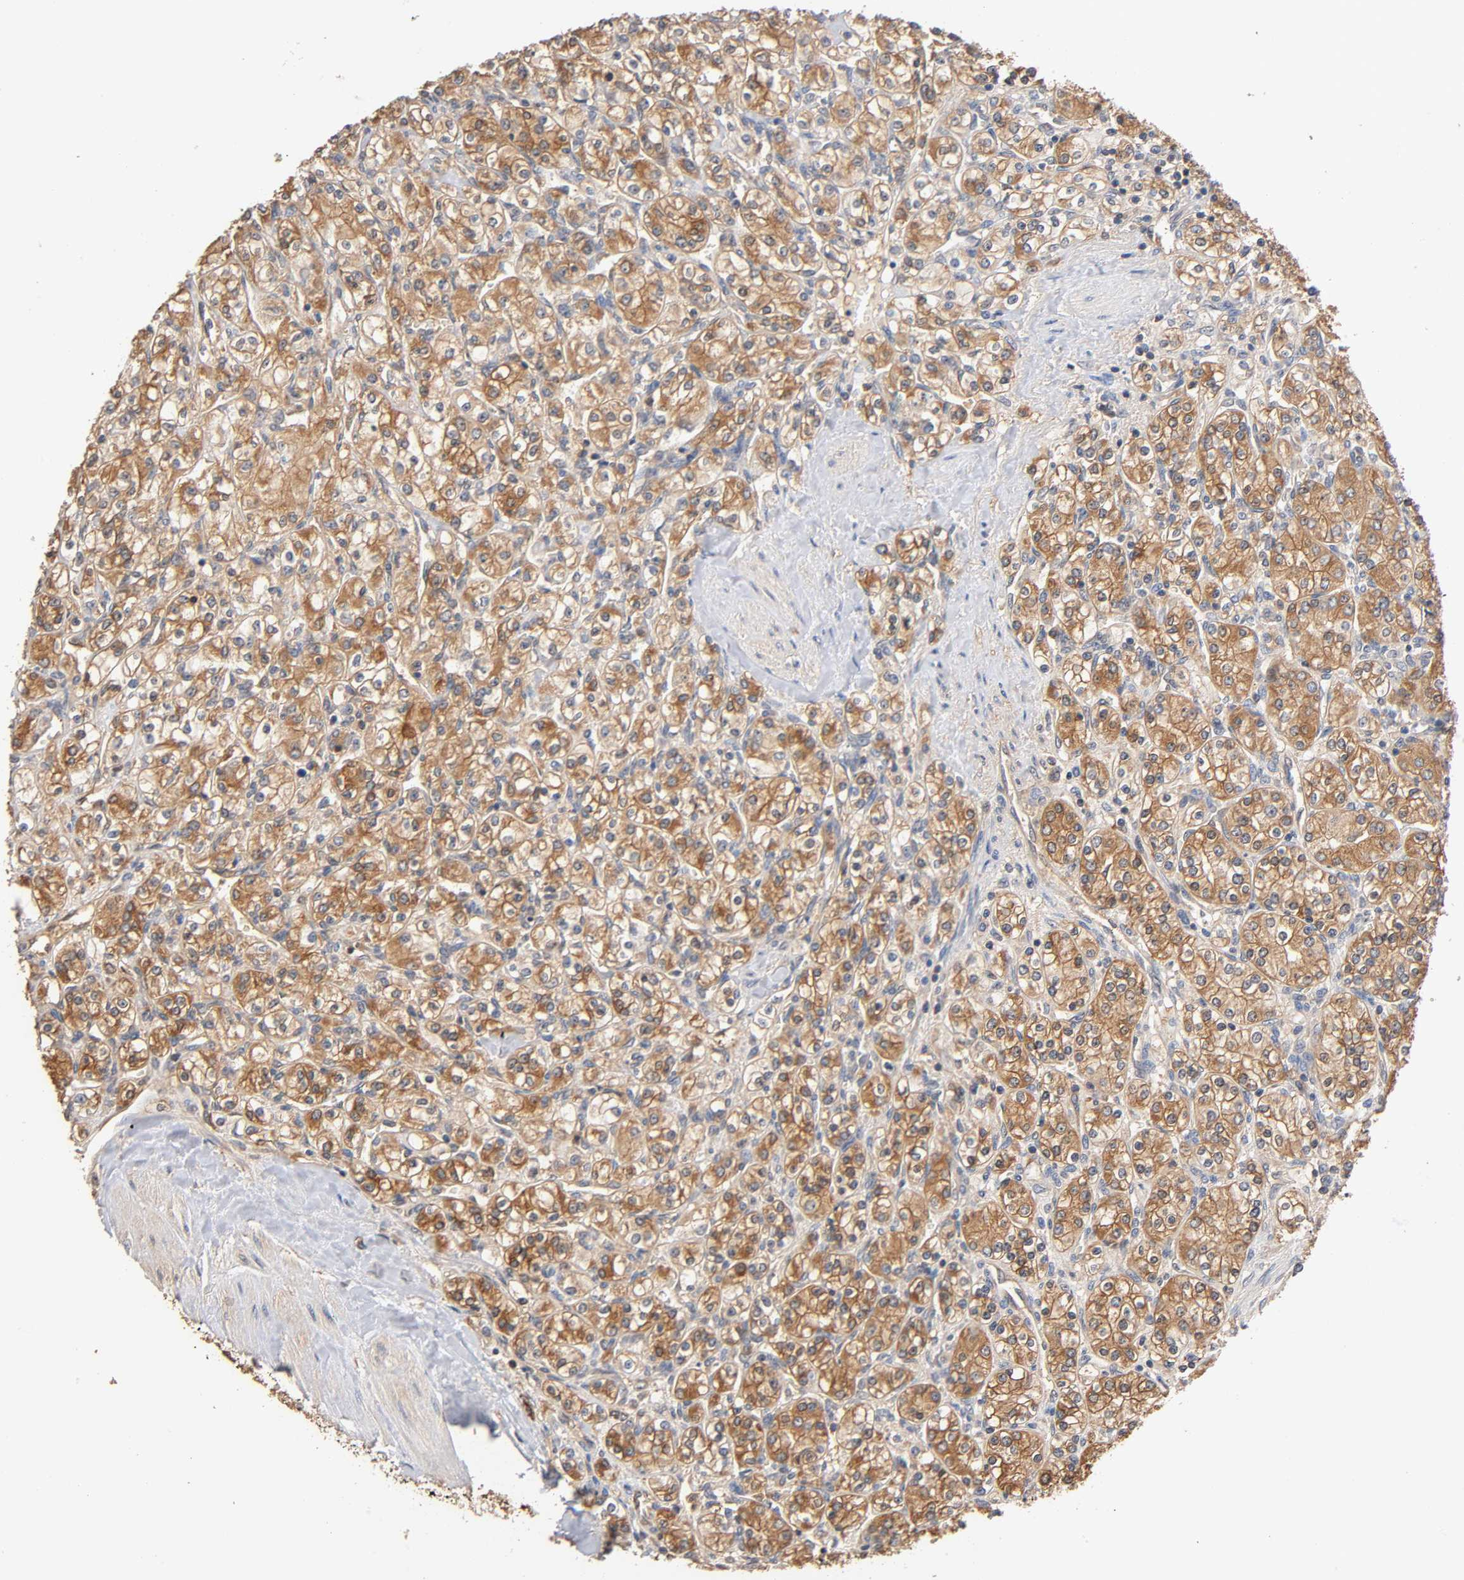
{"staining": {"intensity": "moderate", "quantity": ">75%", "location": "cytoplasmic/membranous"}, "tissue": "renal cancer", "cell_type": "Tumor cells", "image_type": "cancer", "snomed": [{"axis": "morphology", "description": "Adenocarcinoma, NOS"}, {"axis": "topography", "description": "Kidney"}], "caption": "Renal adenocarcinoma stained with DAB (3,3'-diaminobenzidine) immunohistochemistry reveals medium levels of moderate cytoplasmic/membranous staining in about >75% of tumor cells. The staining is performed using DAB brown chromogen to label protein expression. The nuclei are counter-stained blue using hematoxylin.", "gene": "ALDOA", "patient": {"sex": "male", "age": 77}}